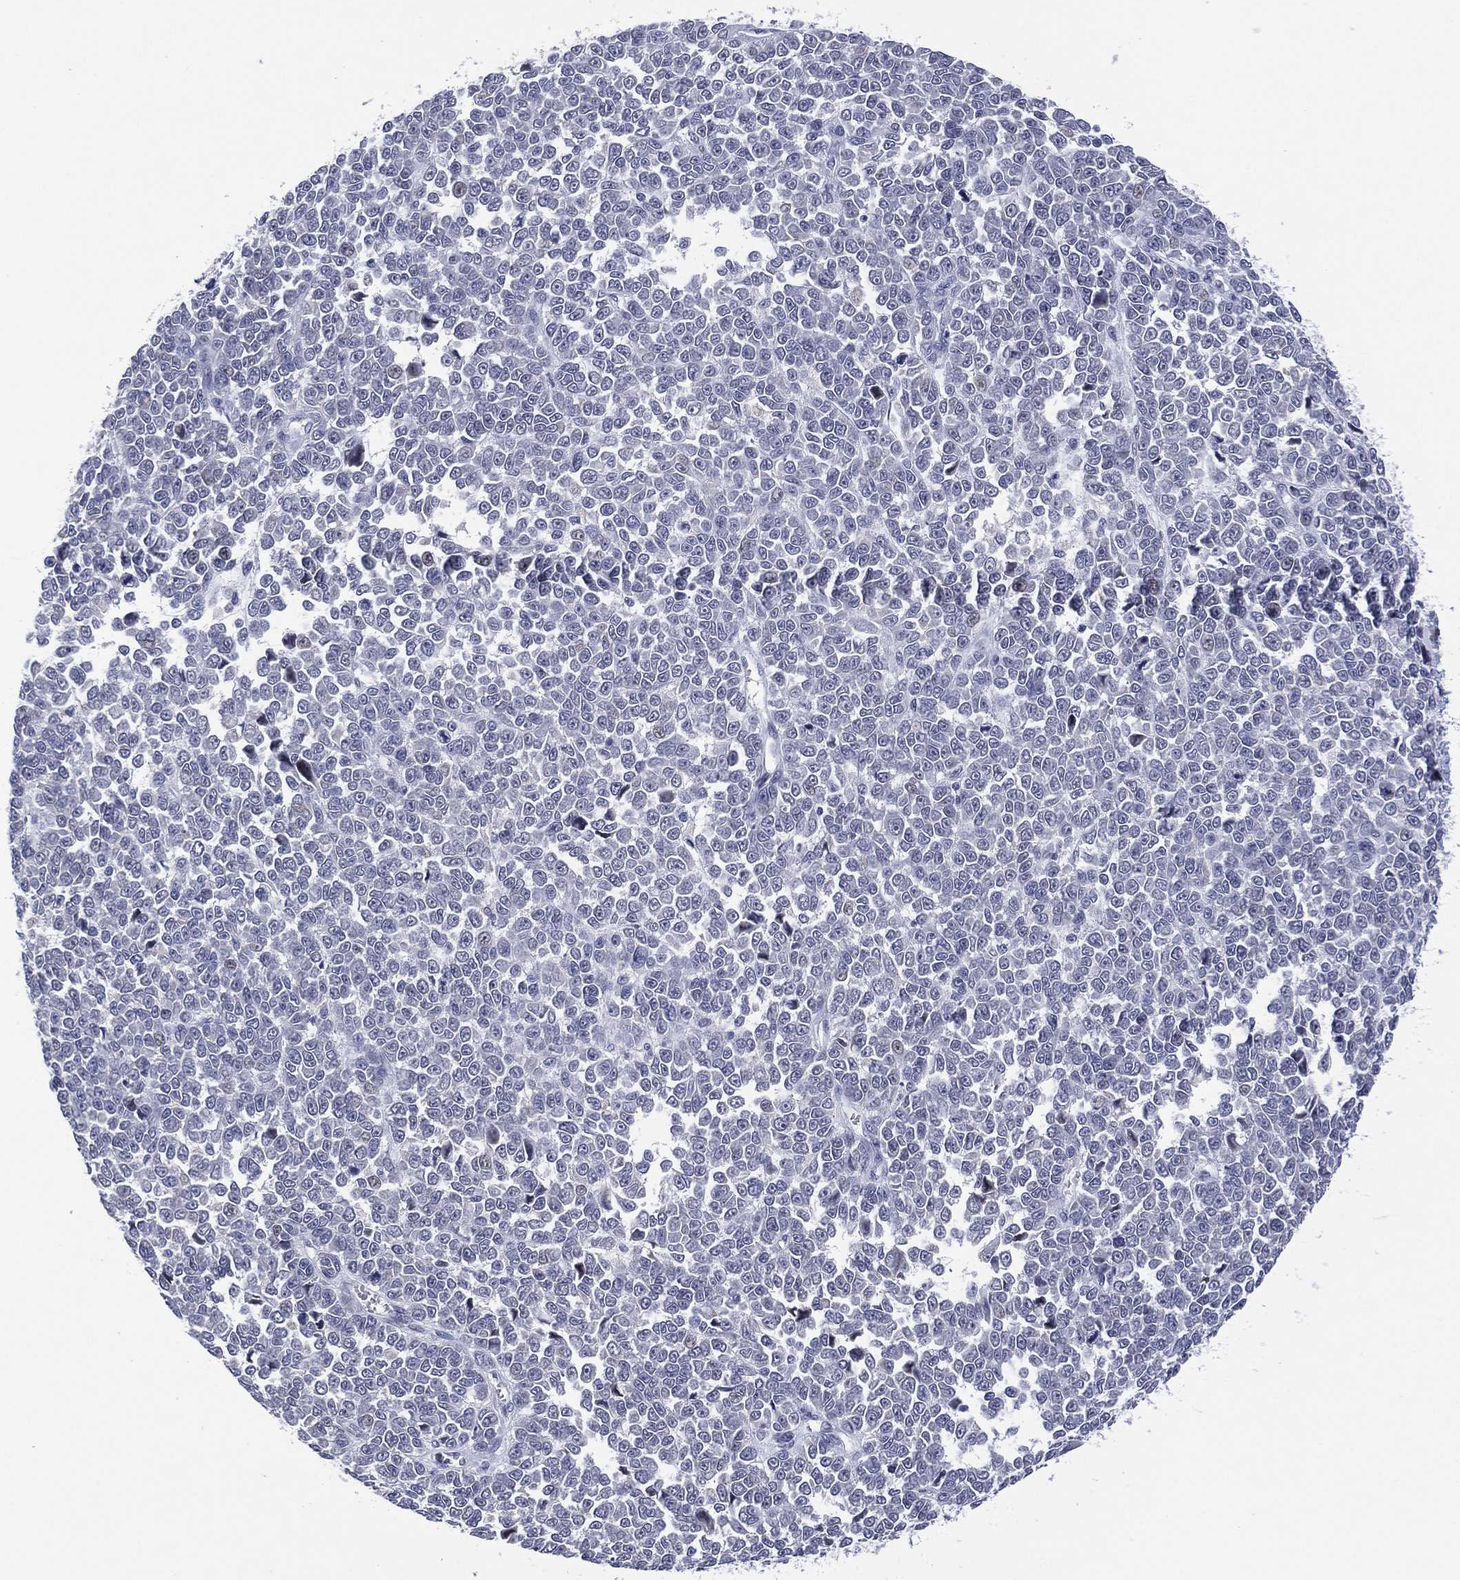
{"staining": {"intensity": "negative", "quantity": "none", "location": "none"}, "tissue": "melanoma", "cell_type": "Tumor cells", "image_type": "cancer", "snomed": [{"axis": "morphology", "description": "Malignant melanoma, NOS"}, {"axis": "topography", "description": "Skin"}], "caption": "Micrograph shows no protein expression in tumor cells of melanoma tissue. Brightfield microscopy of immunohistochemistry (IHC) stained with DAB (3,3'-diaminobenzidine) (brown) and hematoxylin (blue), captured at high magnification.", "gene": "CLIP3", "patient": {"sex": "female", "age": 95}}